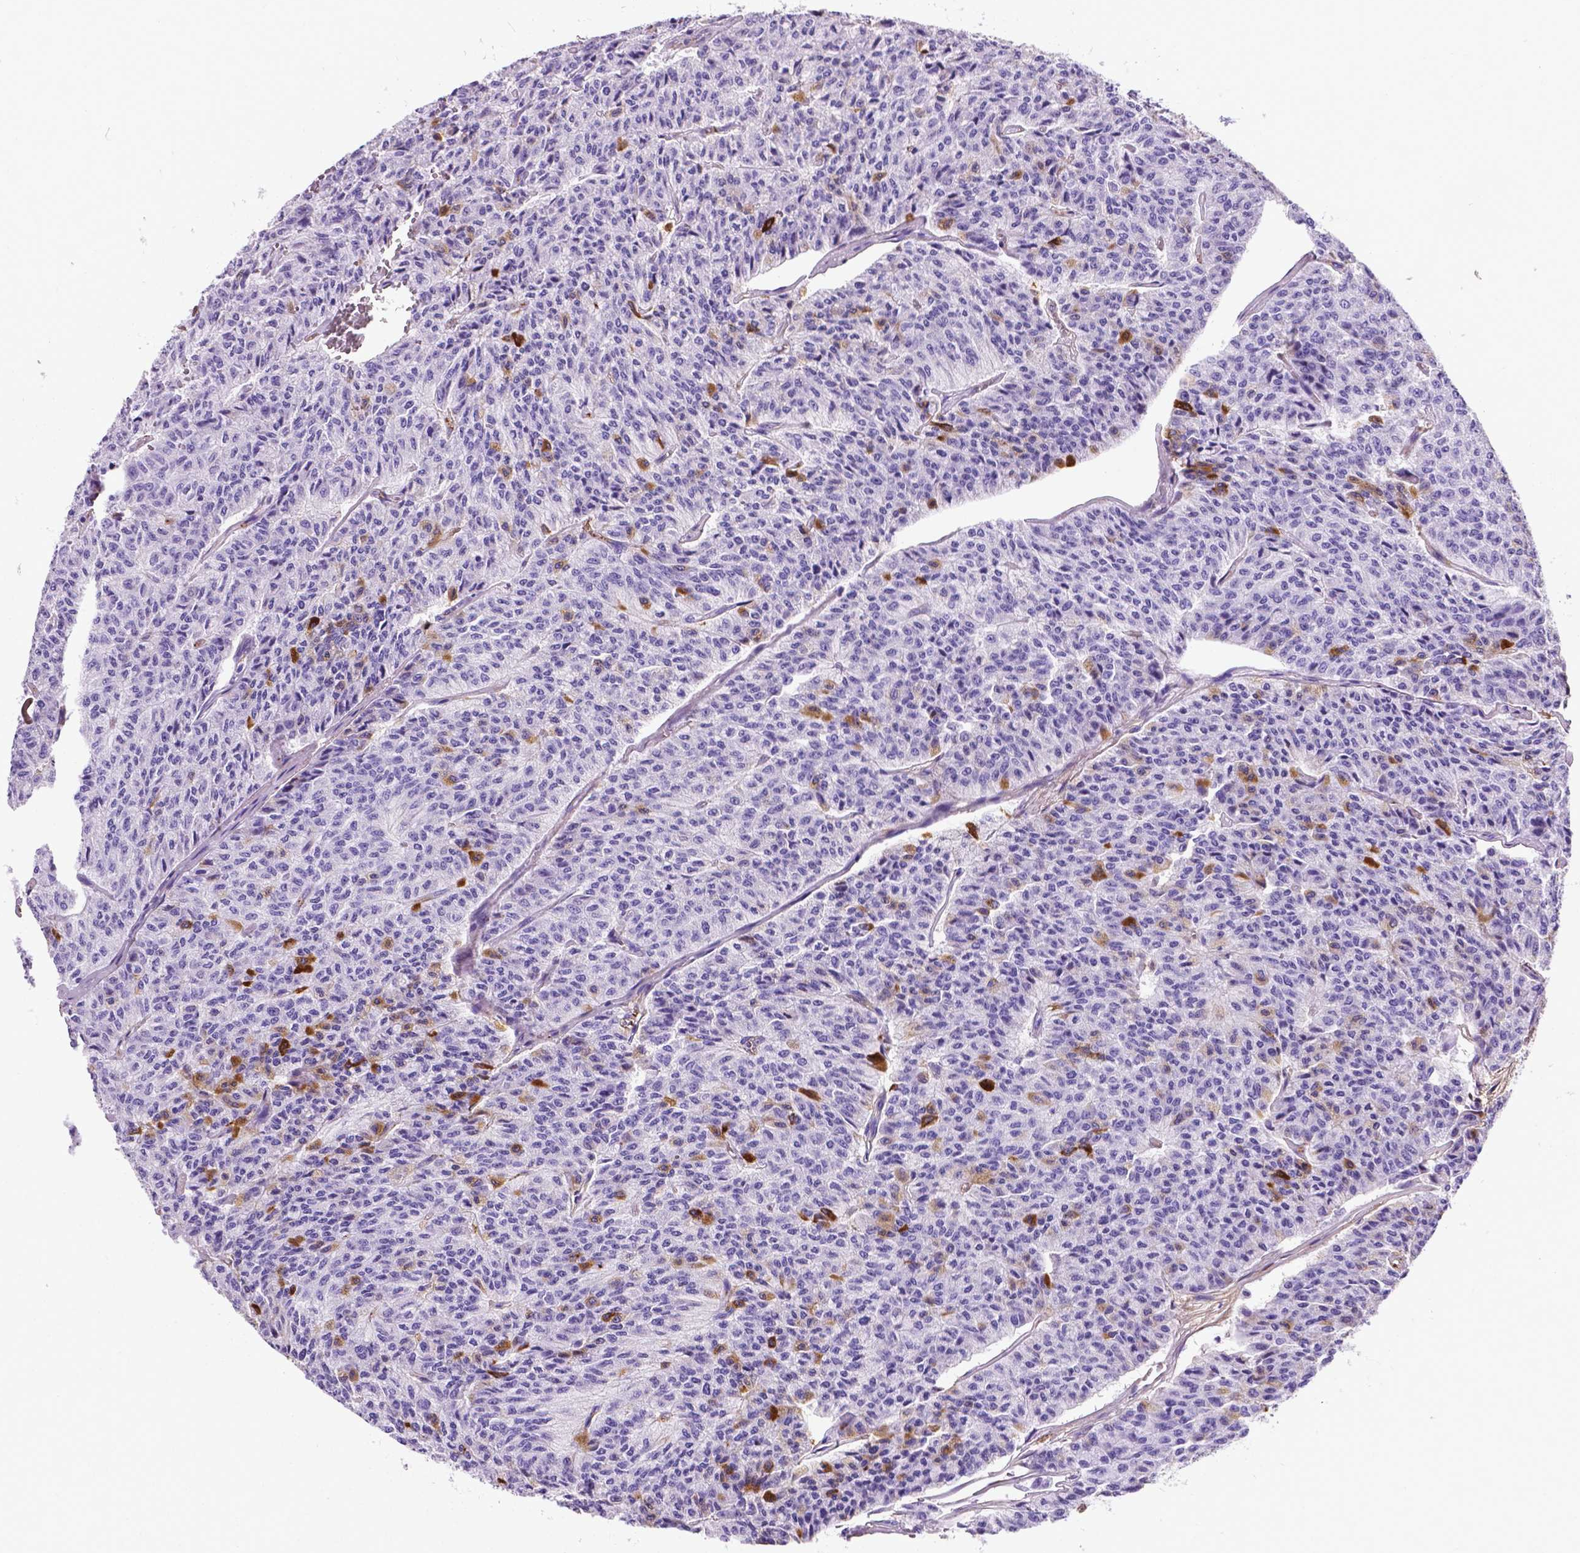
{"staining": {"intensity": "moderate", "quantity": "<25%", "location": "cytoplasmic/membranous"}, "tissue": "carcinoid", "cell_type": "Tumor cells", "image_type": "cancer", "snomed": [{"axis": "morphology", "description": "Carcinoid, malignant, NOS"}, {"axis": "topography", "description": "Lung"}], "caption": "Protein expression analysis of human carcinoid reveals moderate cytoplasmic/membranous expression in about <25% of tumor cells.", "gene": "APOE", "patient": {"sex": "male", "age": 71}}